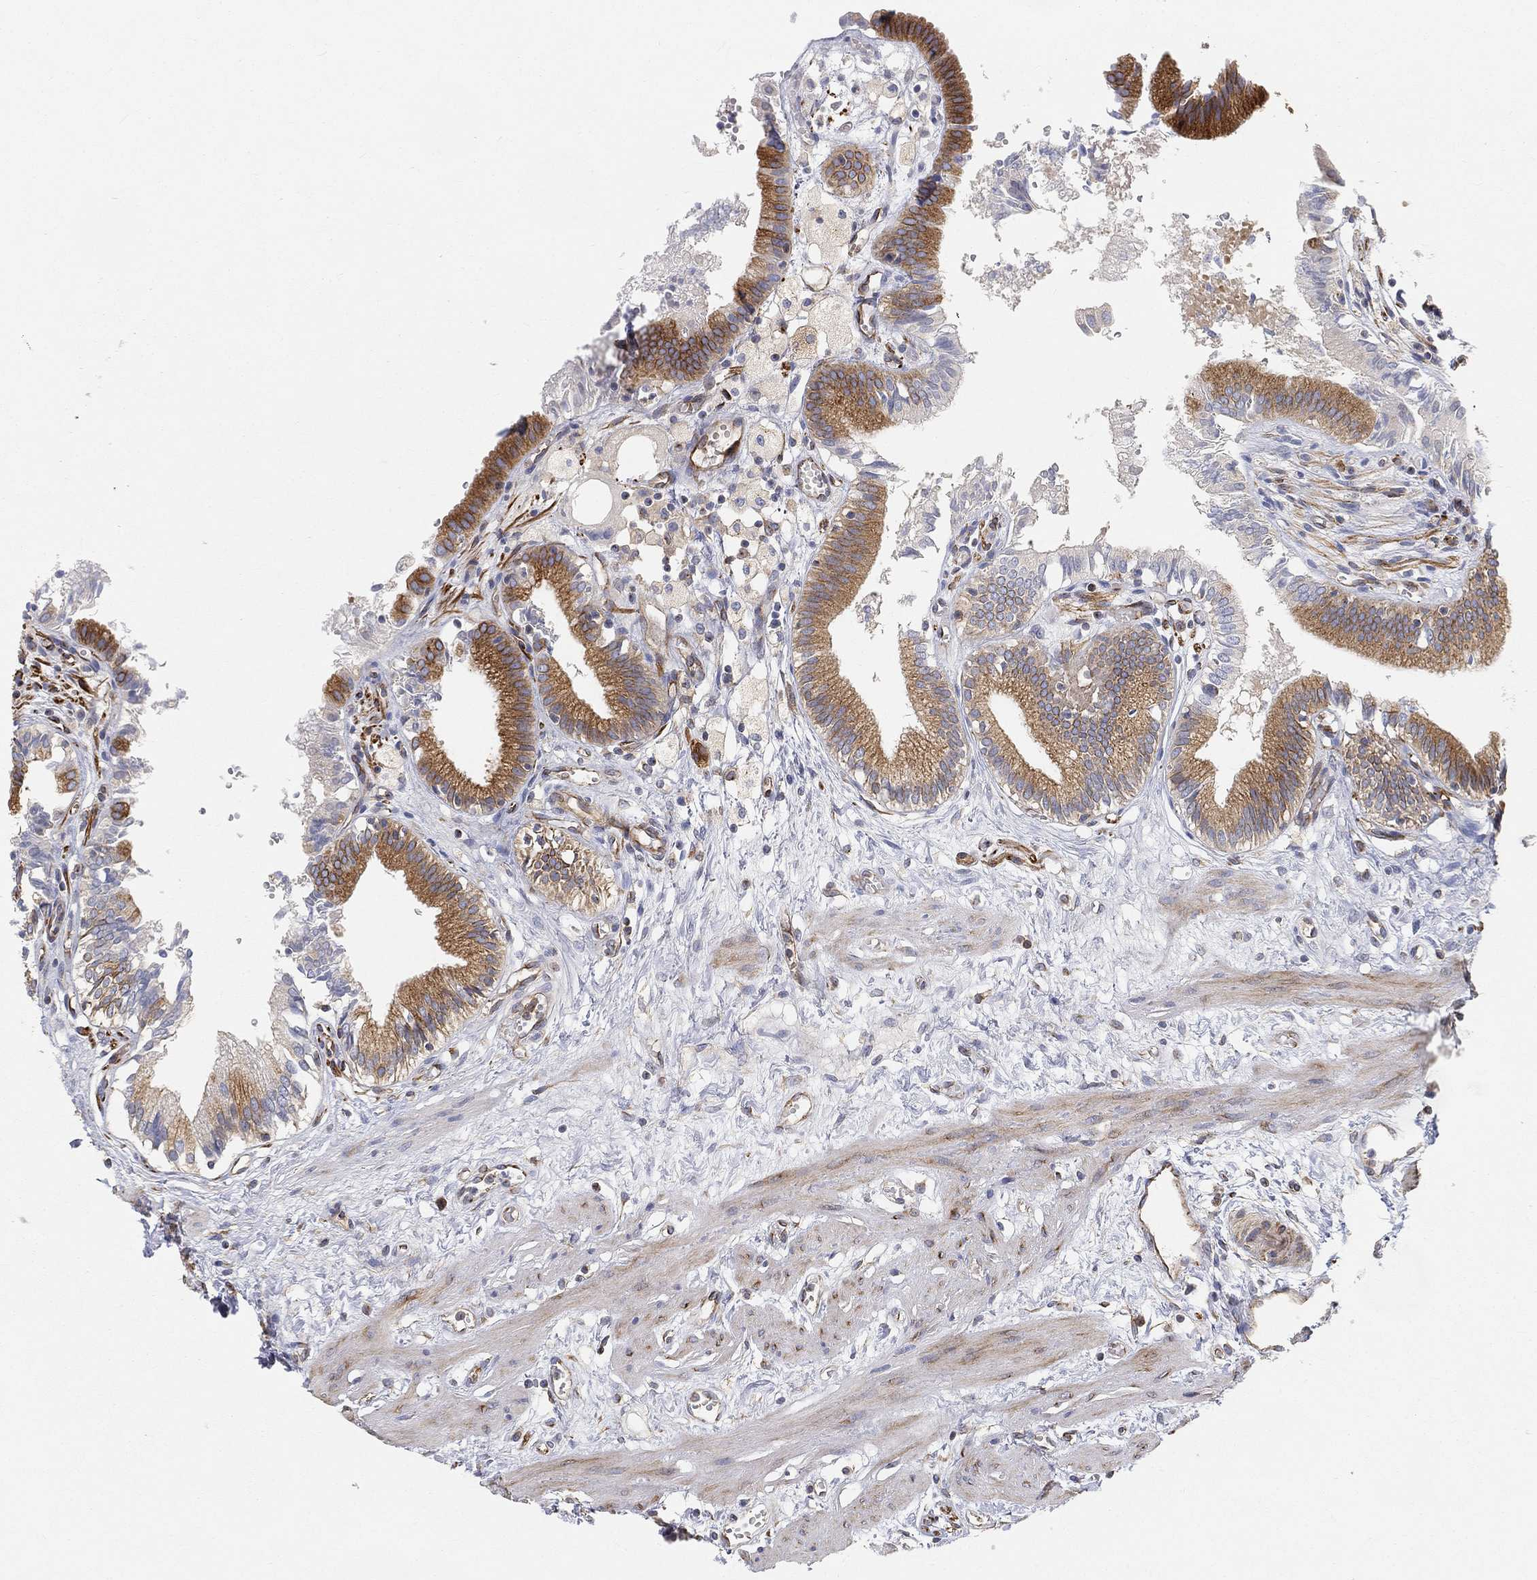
{"staining": {"intensity": "moderate", "quantity": ">75%", "location": "cytoplasmic/membranous"}, "tissue": "gallbladder", "cell_type": "Glandular cells", "image_type": "normal", "snomed": [{"axis": "morphology", "description": "Normal tissue, NOS"}, {"axis": "topography", "description": "Gallbladder"}], "caption": "An image of gallbladder stained for a protein exhibits moderate cytoplasmic/membranous brown staining in glandular cells.", "gene": "TMEM25", "patient": {"sex": "female", "age": 24}}